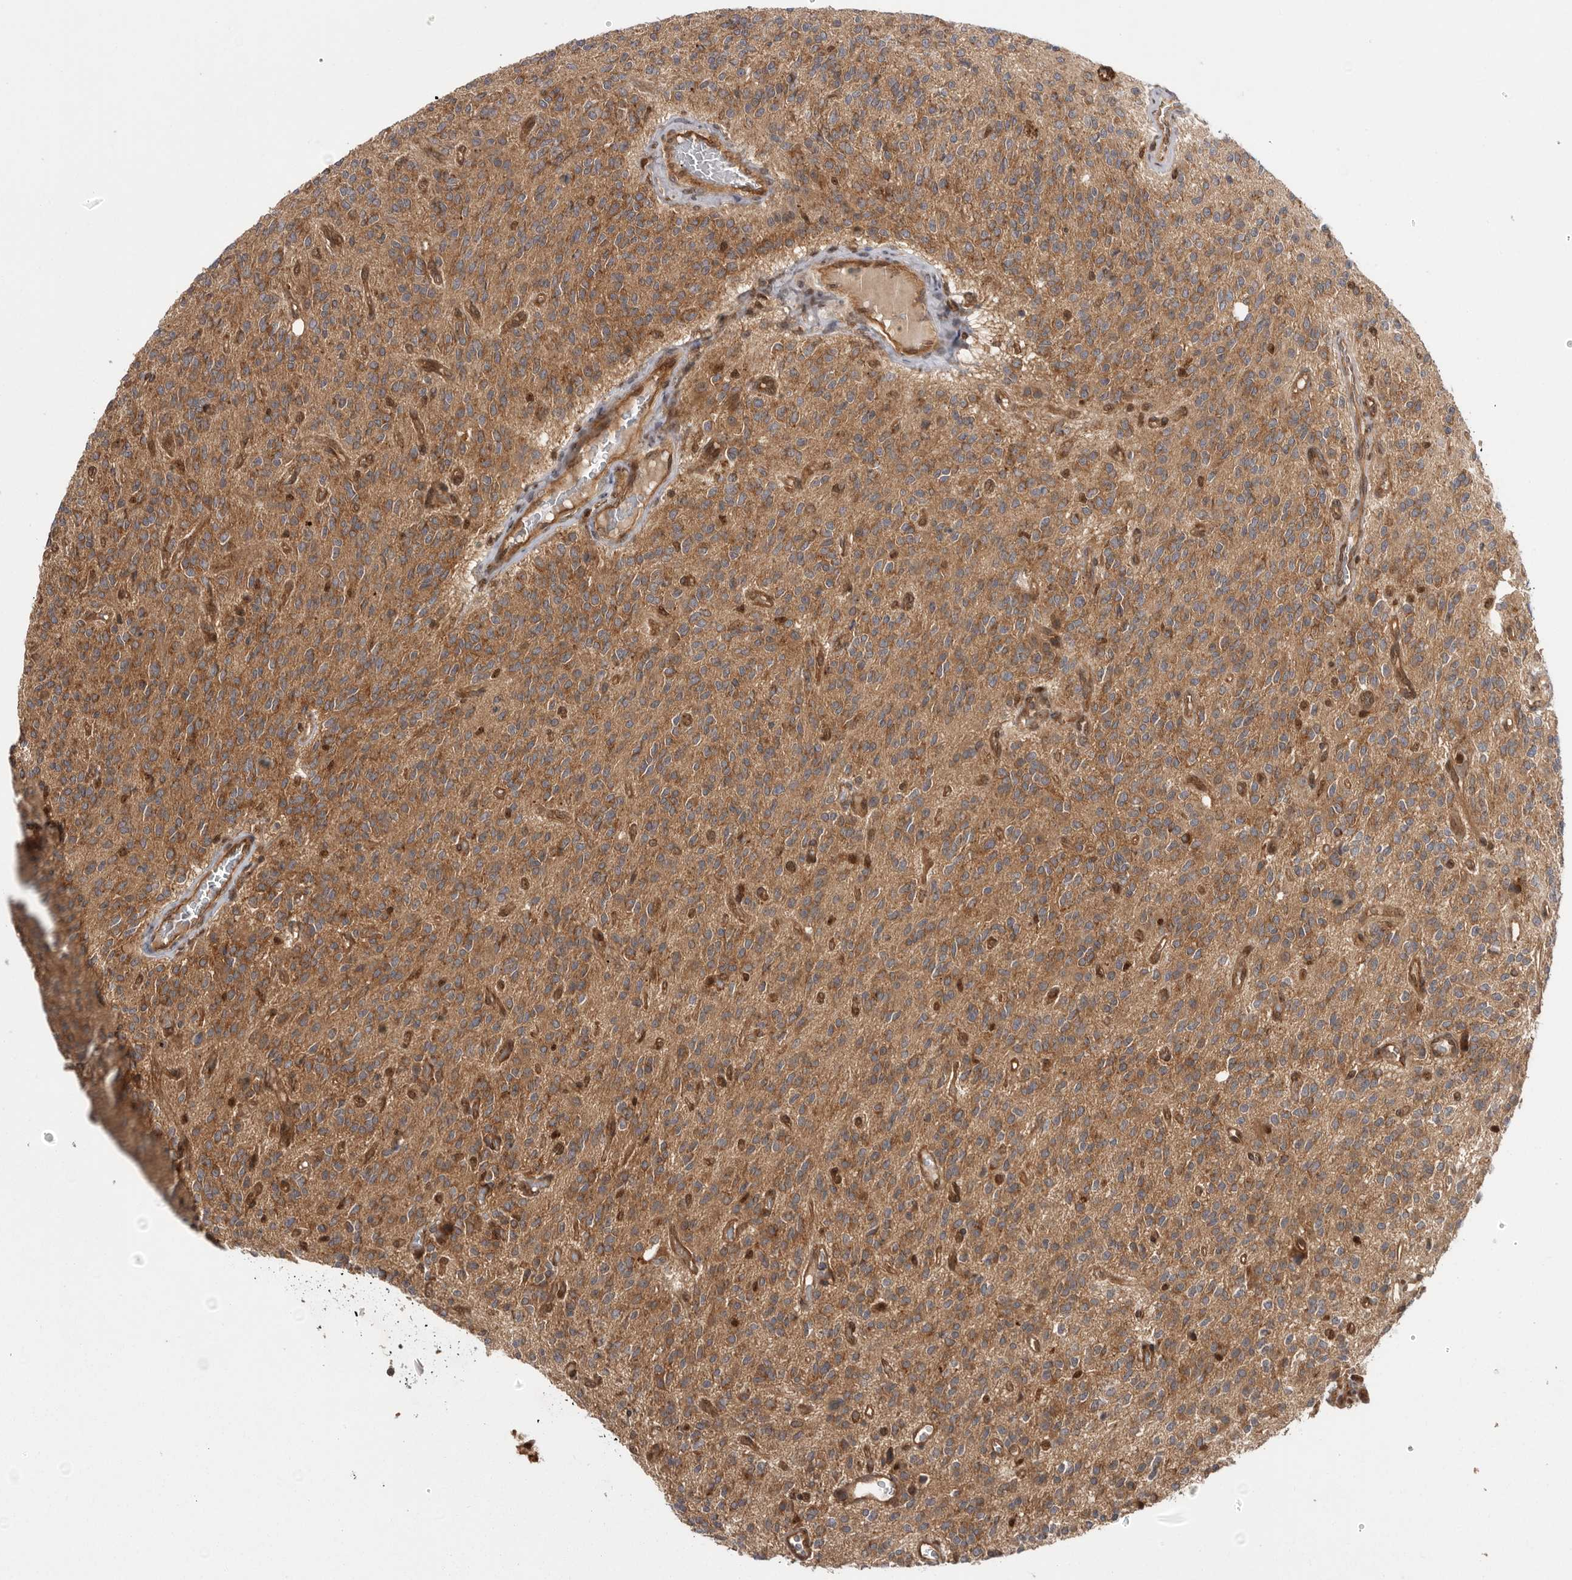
{"staining": {"intensity": "moderate", "quantity": ">75%", "location": "cytoplasmic/membranous"}, "tissue": "glioma", "cell_type": "Tumor cells", "image_type": "cancer", "snomed": [{"axis": "morphology", "description": "Glioma, malignant, High grade"}, {"axis": "topography", "description": "Brain"}], "caption": "Brown immunohistochemical staining in human glioma reveals moderate cytoplasmic/membranous staining in approximately >75% of tumor cells. (DAB (3,3'-diaminobenzidine) IHC, brown staining for protein, blue staining for nuclei).", "gene": "DHDDS", "patient": {"sex": "male", "age": 34}}